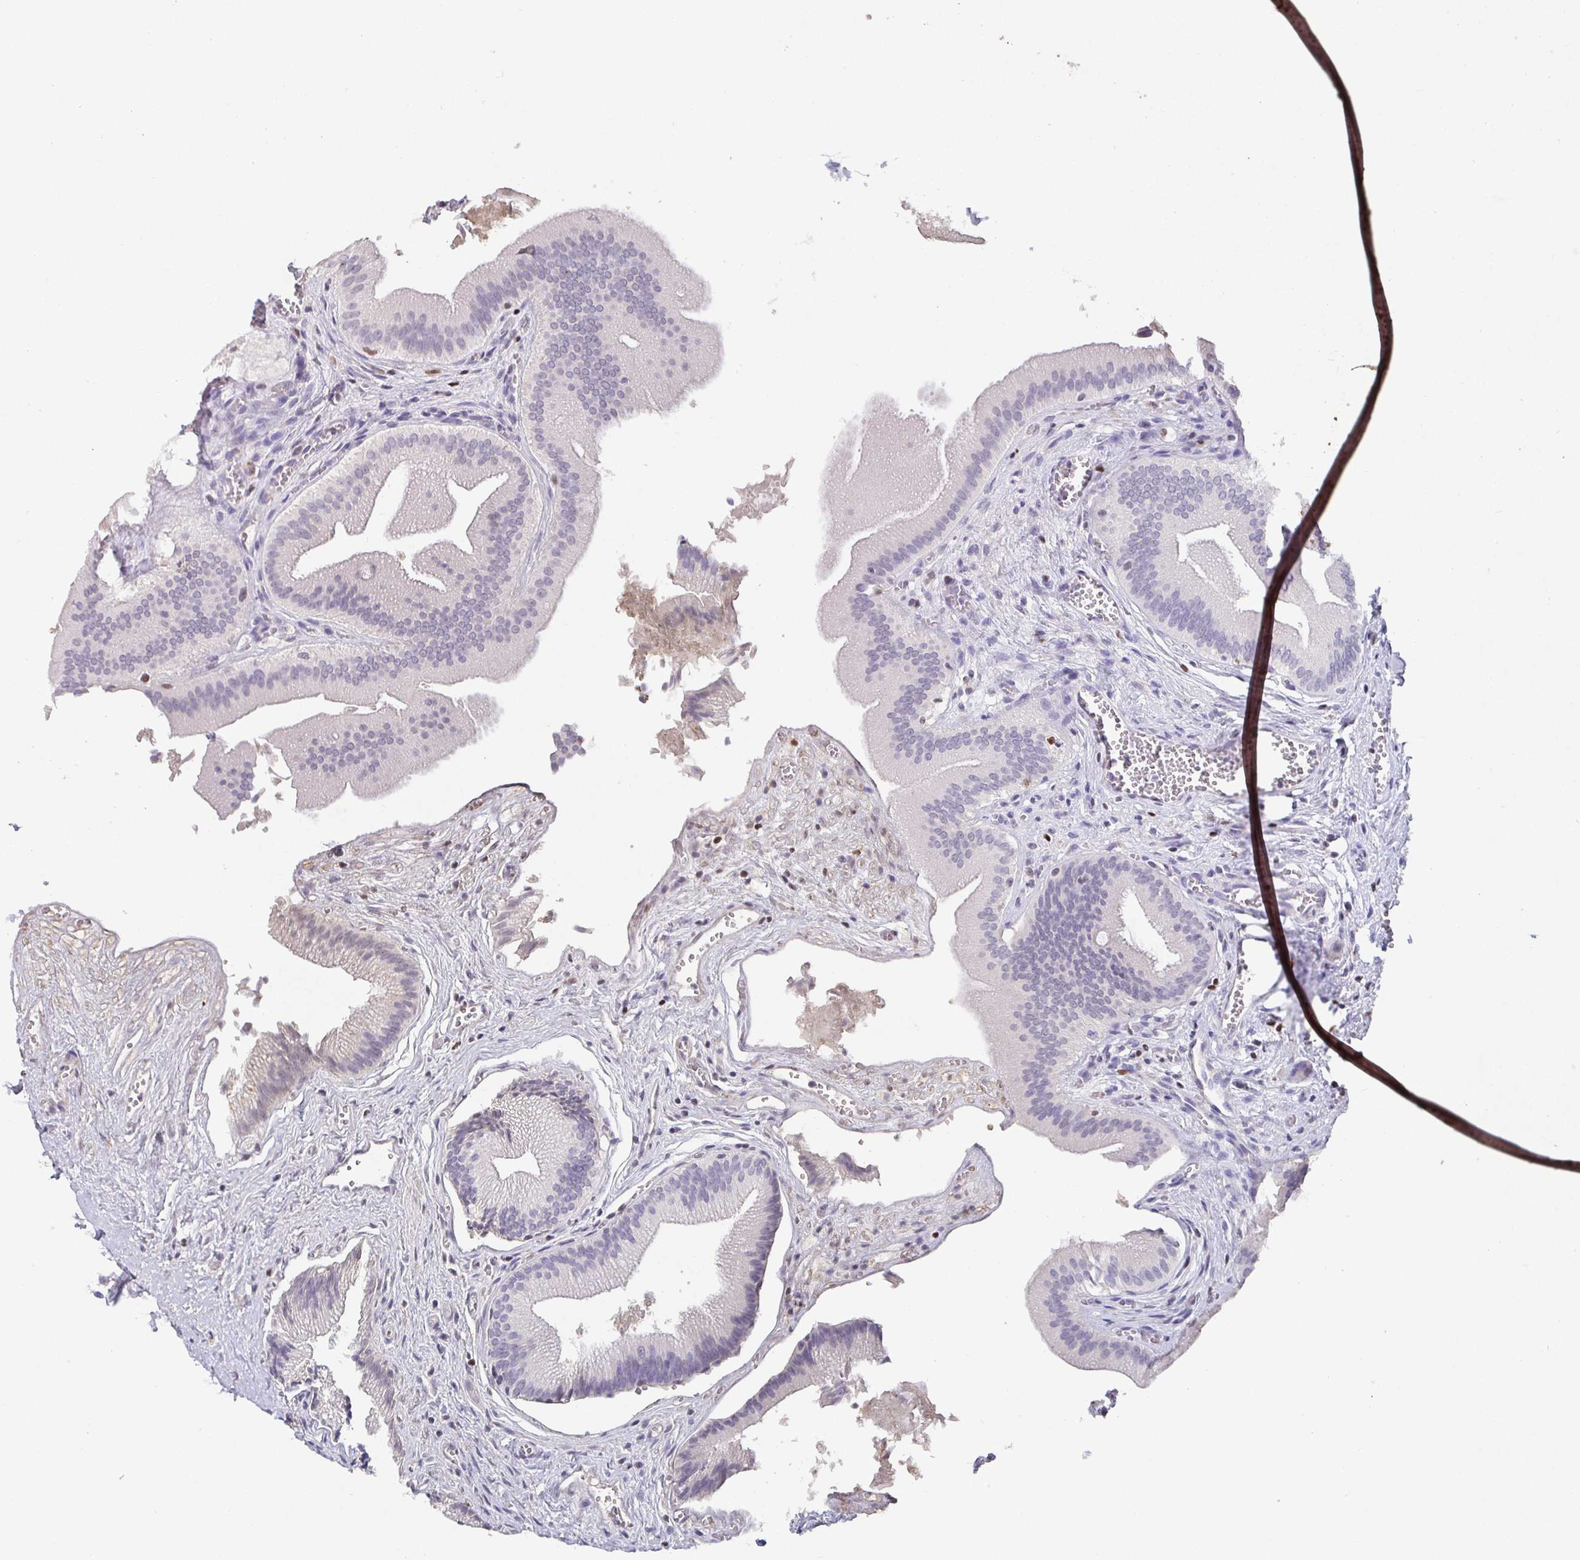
{"staining": {"intensity": "negative", "quantity": "none", "location": "none"}, "tissue": "gallbladder", "cell_type": "Glandular cells", "image_type": "normal", "snomed": [{"axis": "morphology", "description": "Normal tissue, NOS"}, {"axis": "topography", "description": "Gallbladder"}], "caption": "DAB (3,3'-diaminobenzidine) immunohistochemical staining of unremarkable gallbladder displays no significant staining in glandular cells. (DAB immunohistochemistry with hematoxylin counter stain).", "gene": "SATB1", "patient": {"sex": "male", "age": 17}}